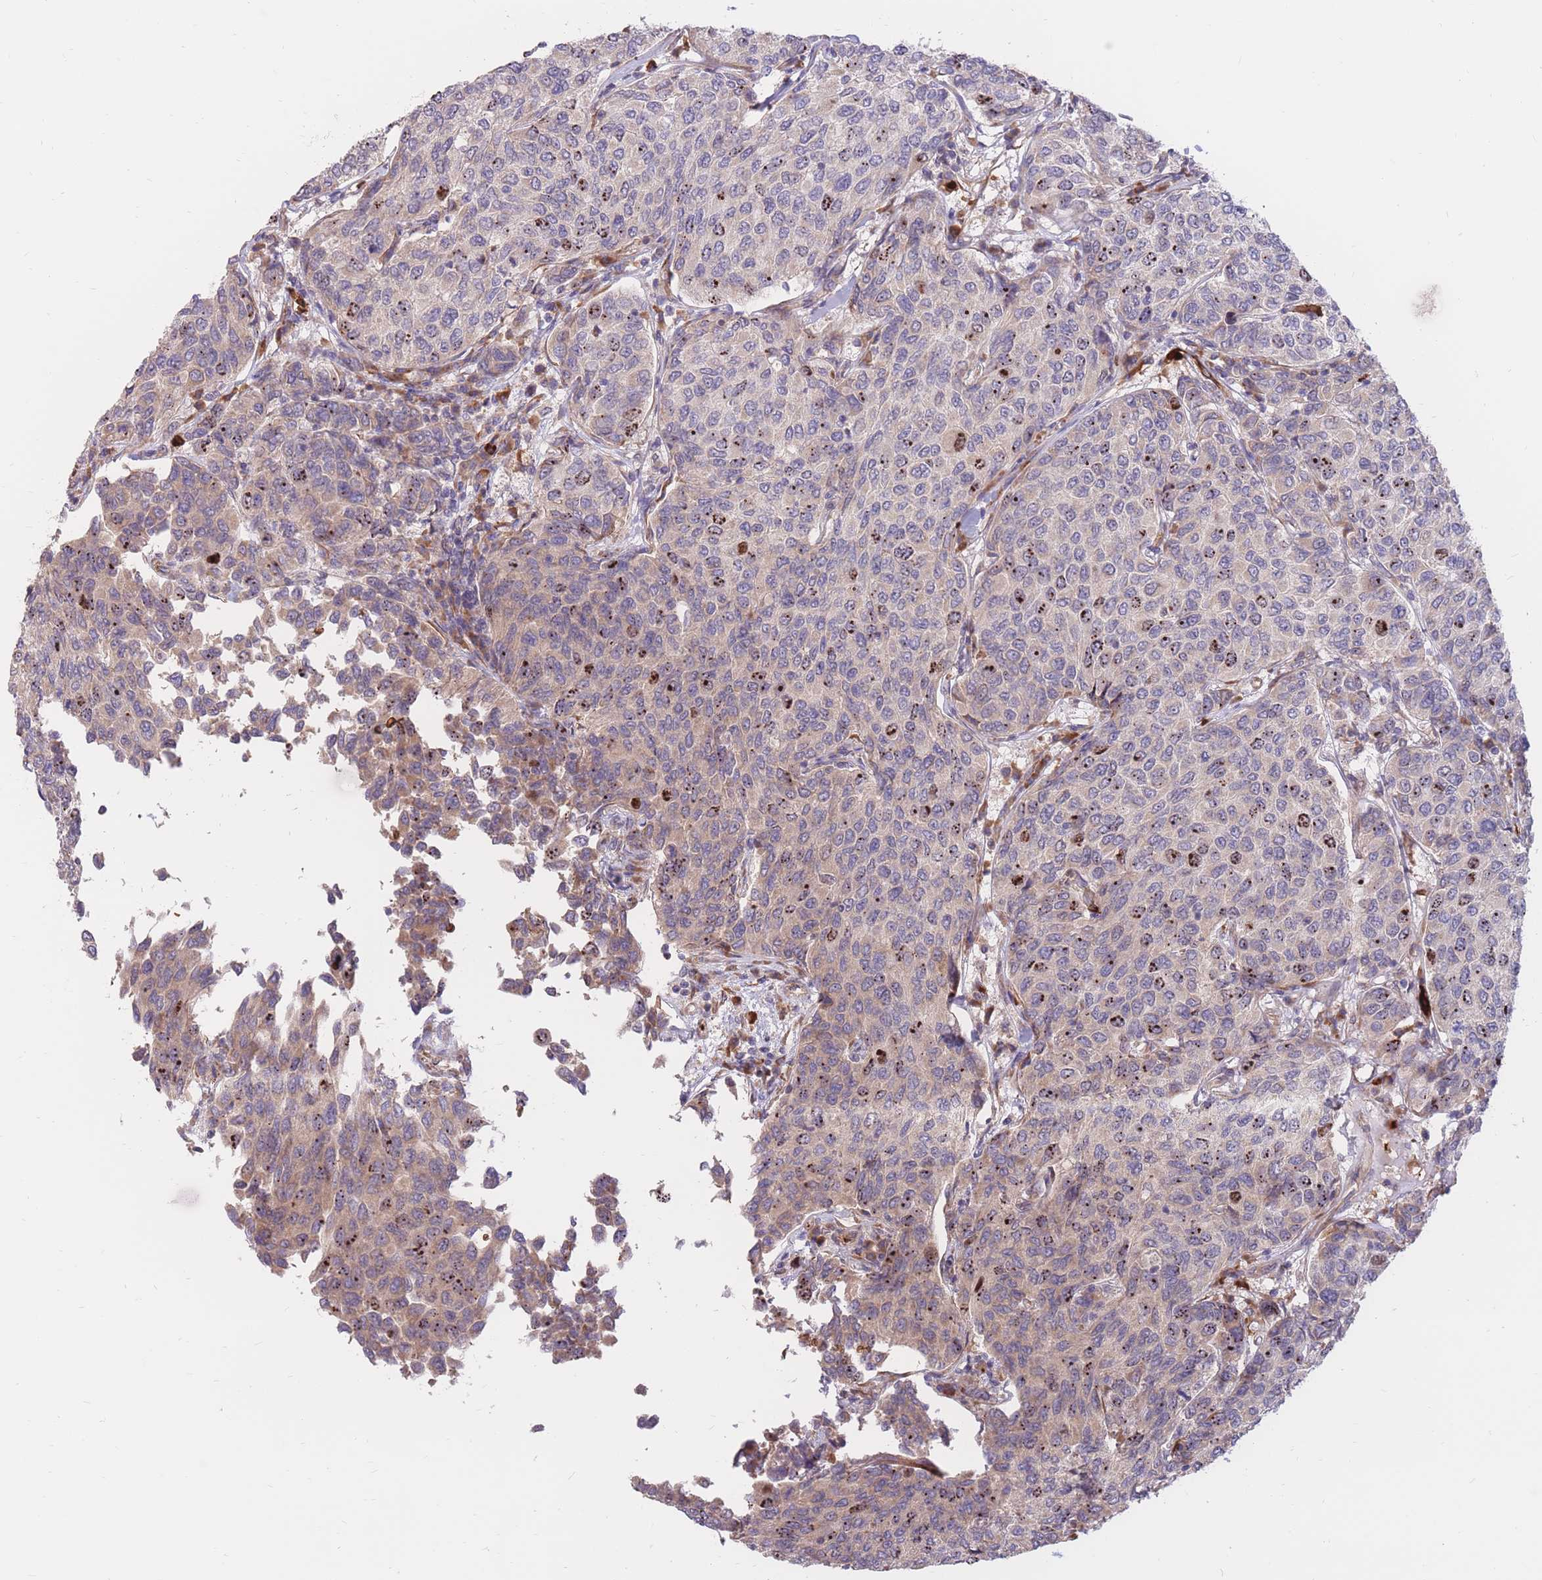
{"staining": {"intensity": "weak", "quantity": "25%-75%", "location": "cytoplasmic/membranous"}, "tissue": "breast cancer", "cell_type": "Tumor cells", "image_type": "cancer", "snomed": [{"axis": "morphology", "description": "Duct carcinoma"}, {"axis": "topography", "description": "Breast"}], "caption": "Breast cancer (invasive ductal carcinoma) tissue shows weak cytoplasmic/membranous expression in approximately 25%-75% of tumor cells, visualized by immunohistochemistry.", "gene": "ATP10D", "patient": {"sex": "female", "age": 55}}